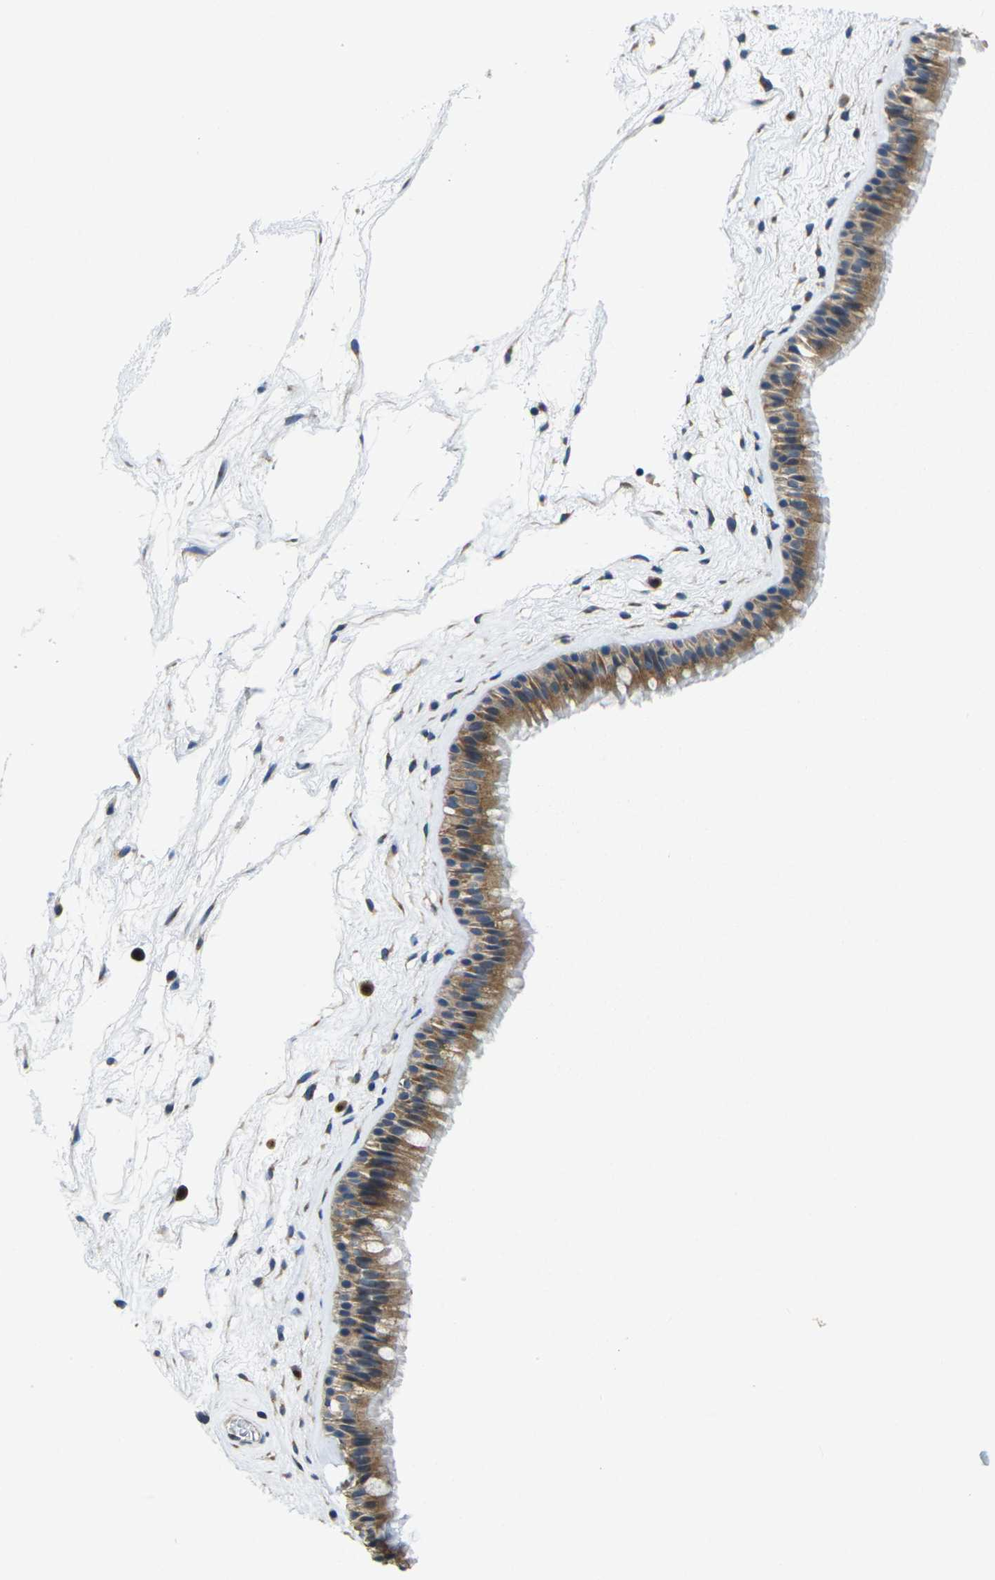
{"staining": {"intensity": "moderate", "quantity": ">75%", "location": "cytoplasmic/membranous"}, "tissue": "nasopharynx", "cell_type": "Respiratory epithelial cells", "image_type": "normal", "snomed": [{"axis": "morphology", "description": "Normal tissue, NOS"}, {"axis": "morphology", "description": "Inflammation, NOS"}, {"axis": "topography", "description": "Nasopharynx"}], "caption": "DAB (3,3'-diaminobenzidine) immunohistochemical staining of normal human nasopharynx shows moderate cytoplasmic/membranous protein expression in about >75% of respiratory epithelial cells. The protein is shown in brown color, while the nuclei are stained blue.", "gene": "TMCC2", "patient": {"sex": "male", "age": 48}}